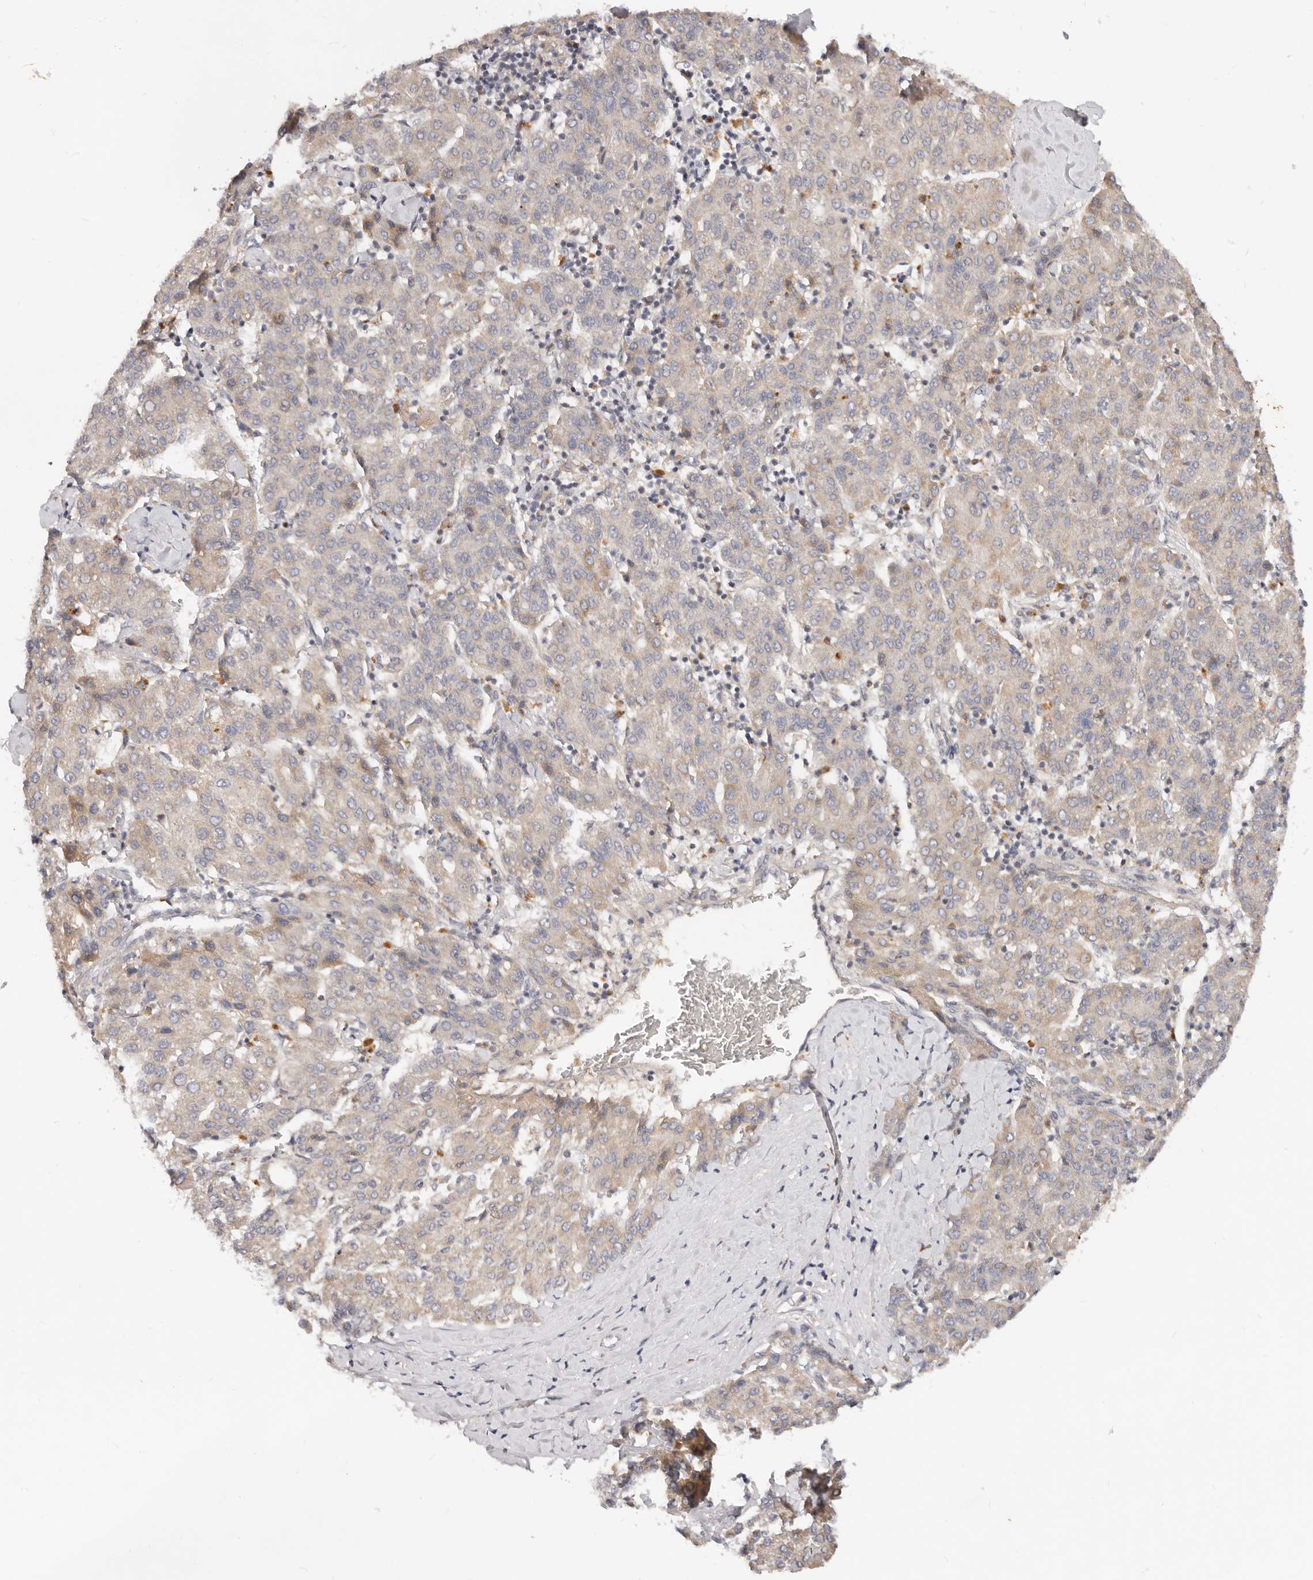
{"staining": {"intensity": "weak", "quantity": "25%-75%", "location": "cytoplasmic/membranous"}, "tissue": "liver cancer", "cell_type": "Tumor cells", "image_type": "cancer", "snomed": [{"axis": "morphology", "description": "Carcinoma, Hepatocellular, NOS"}, {"axis": "topography", "description": "Liver"}], "caption": "Weak cytoplasmic/membranous staining is present in approximately 25%-75% of tumor cells in liver hepatocellular carcinoma.", "gene": "USP49", "patient": {"sex": "male", "age": 65}}